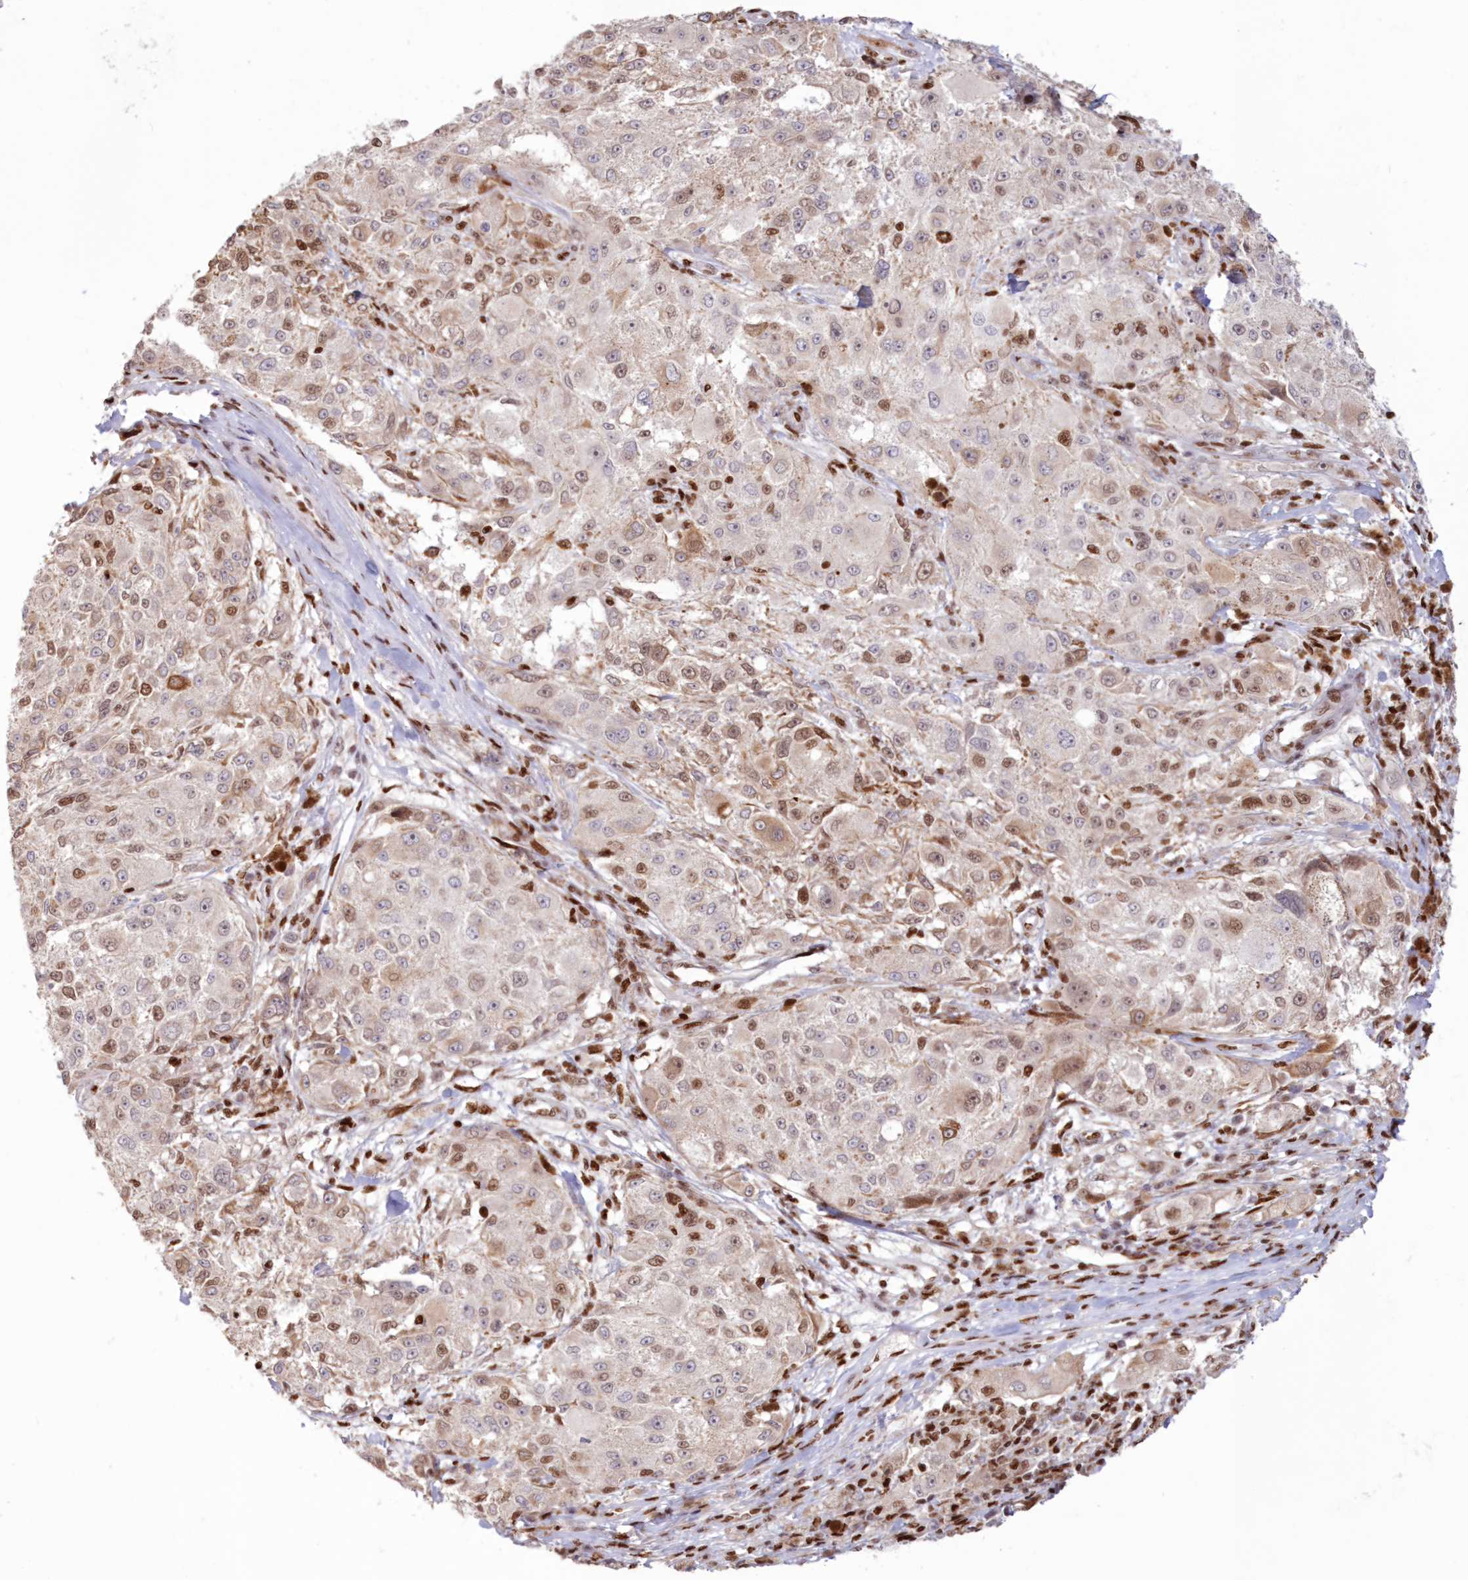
{"staining": {"intensity": "moderate", "quantity": "<25%", "location": "nuclear"}, "tissue": "melanoma", "cell_type": "Tumor cells", "image_type": "cancer", "snomed": [{"axis": "morphology", "description": "Necrosis, NOS"}, {"axis": "morphology", "description": "Malignant melanoma, NOS"}, {"axis": "topography", "description": "Skin"}], "caption": "High-magnification brightfield microscopy of malignant melanoma stained with DAB (3,3'-diaminobenzidine) (brown) and counterstained with hematoxylin (blue). tumor cells exhibit moderate nuclear staining is appreciated in approximately<25% of cells.", "gene": "POLR2B", "patient": {"sex": "female", "age": 87}}